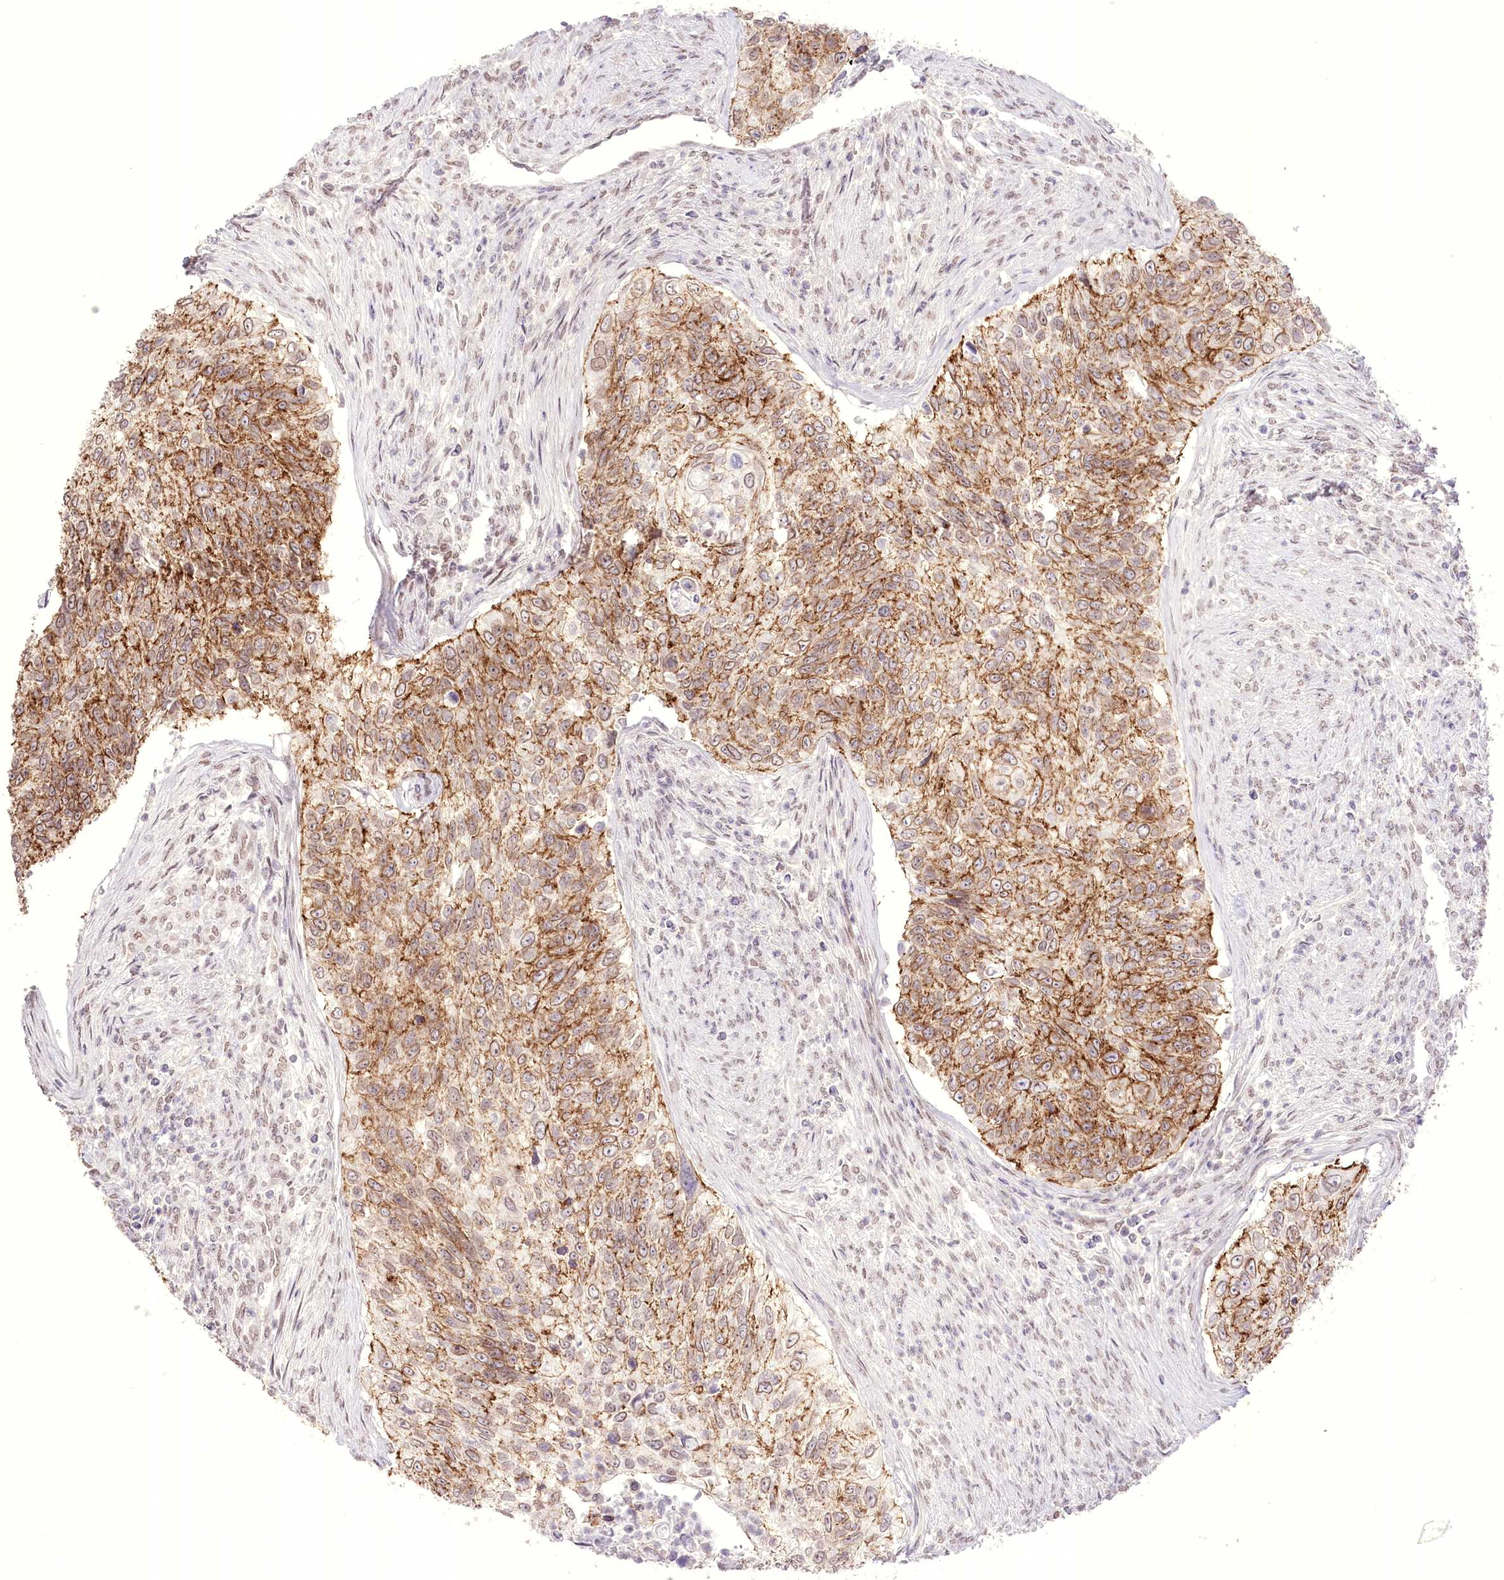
{"staining": {"intensity": "moderate", "quantity": ">75%", "location": "cytoplasmic/membranous"}, "tissue": "urothelial cancer", "cell_type": "Tumor cells", "image_type": "cancer", "snomed": [{"axis": "morphology", "description": "Urothelial carcinoma, High grade"}, {"axis": "topography", "description": "Urinary bladder"}], "caption": "Moderate cytoplasmic/membranous protein expression is appreciated in approximately >75% of tumor cells in urothelial carcinoma (high-grade).", "gene": "SLC39A10", "patient": {"sex": "female", "age": 60}}